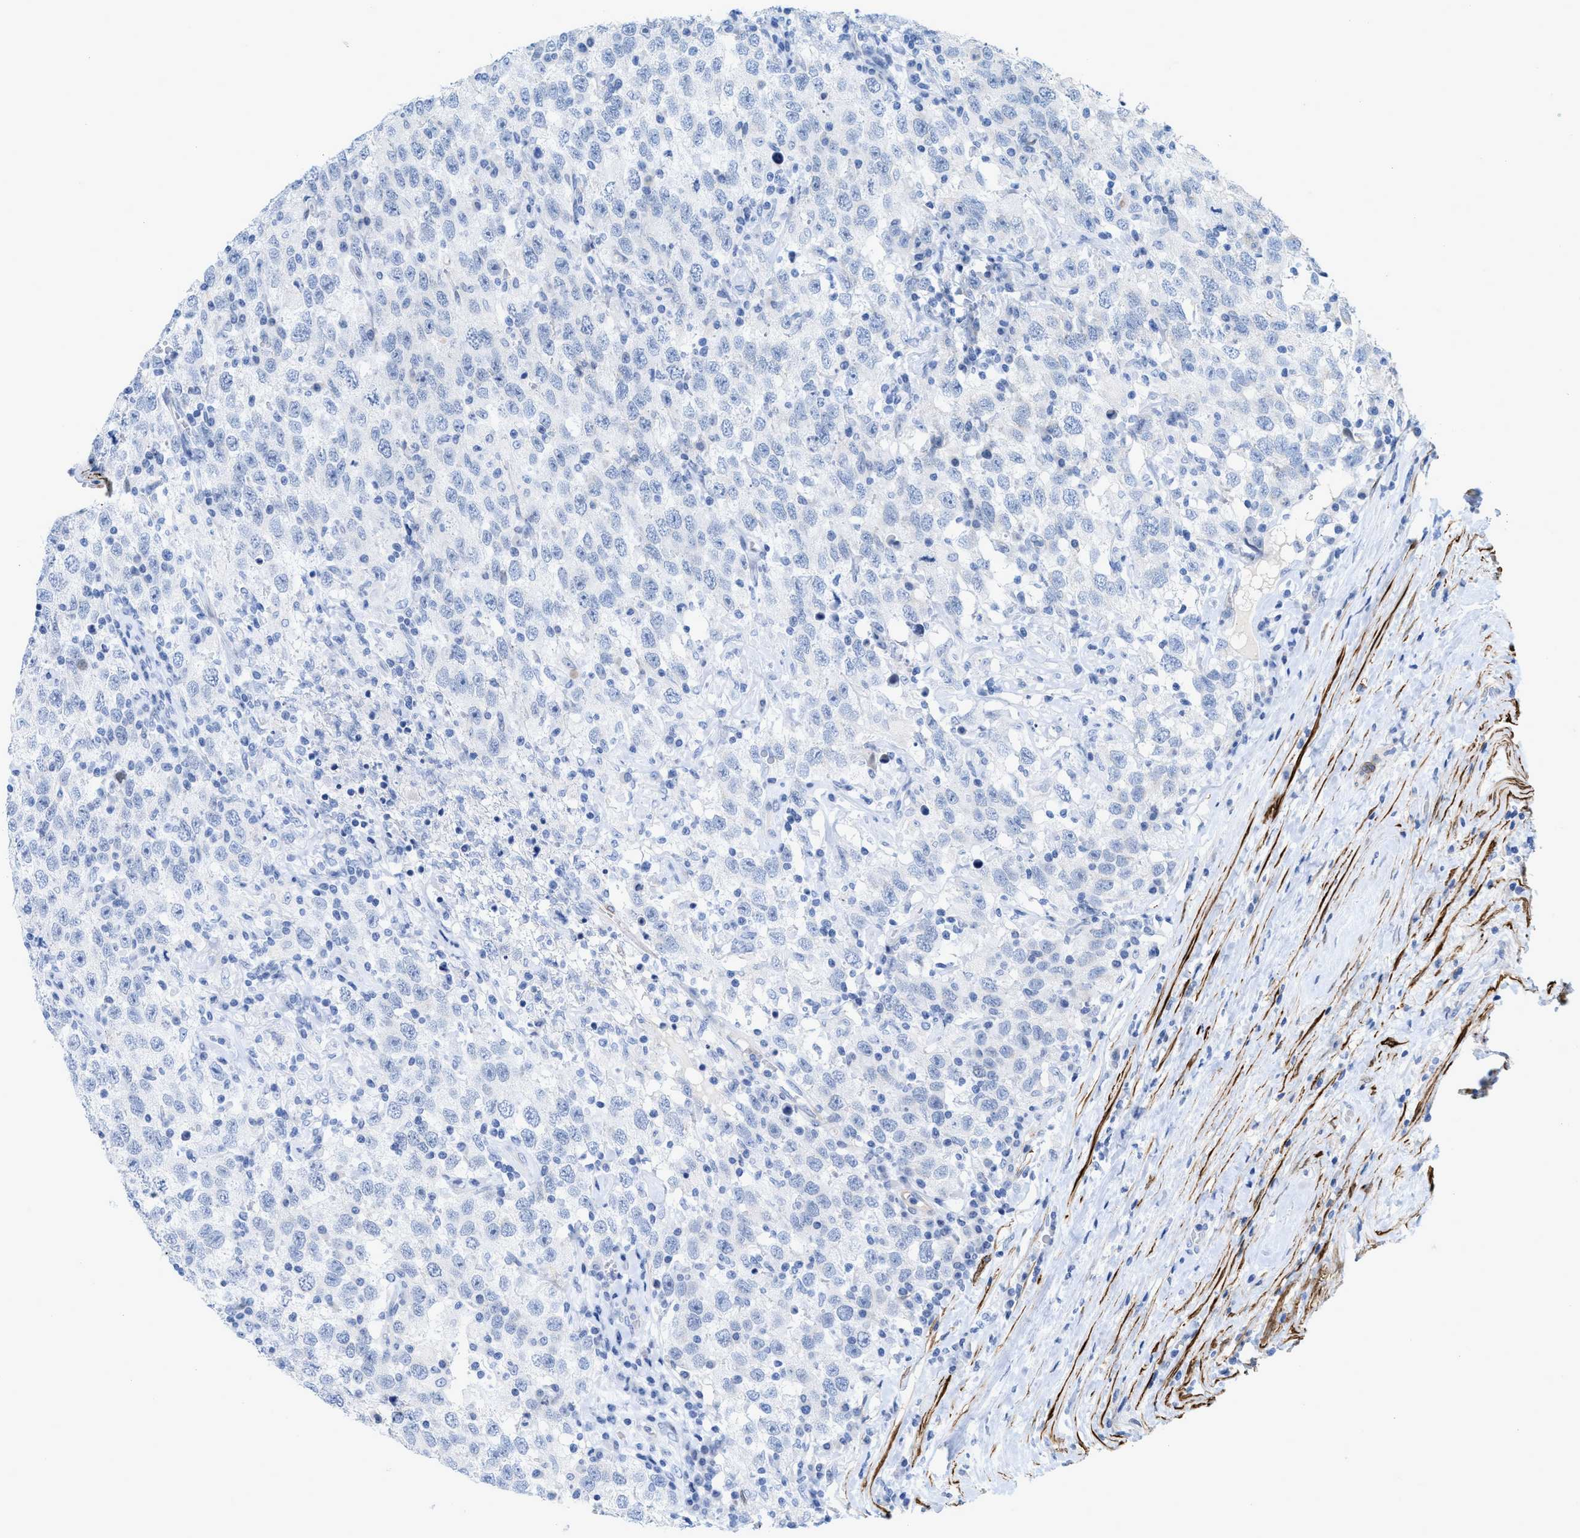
{"staining": {"intensity": "negative", "quantity": "none", "location": "none"}, "tissue": "testis cancer", "cell_type": "Tumor cells", "image_type": "cancer", "snomed": [{"axis": "morphology", "description": "Seminoma, NOS"}, {"axis": "topography", "description": "Testis"}], "caption": "Testis cancer stained for a protein using immunohistochemistry (IHC) shows no expression tumor cells.", "gene": "TAGLN", "patient": {"sex": "male", "age": 41}}